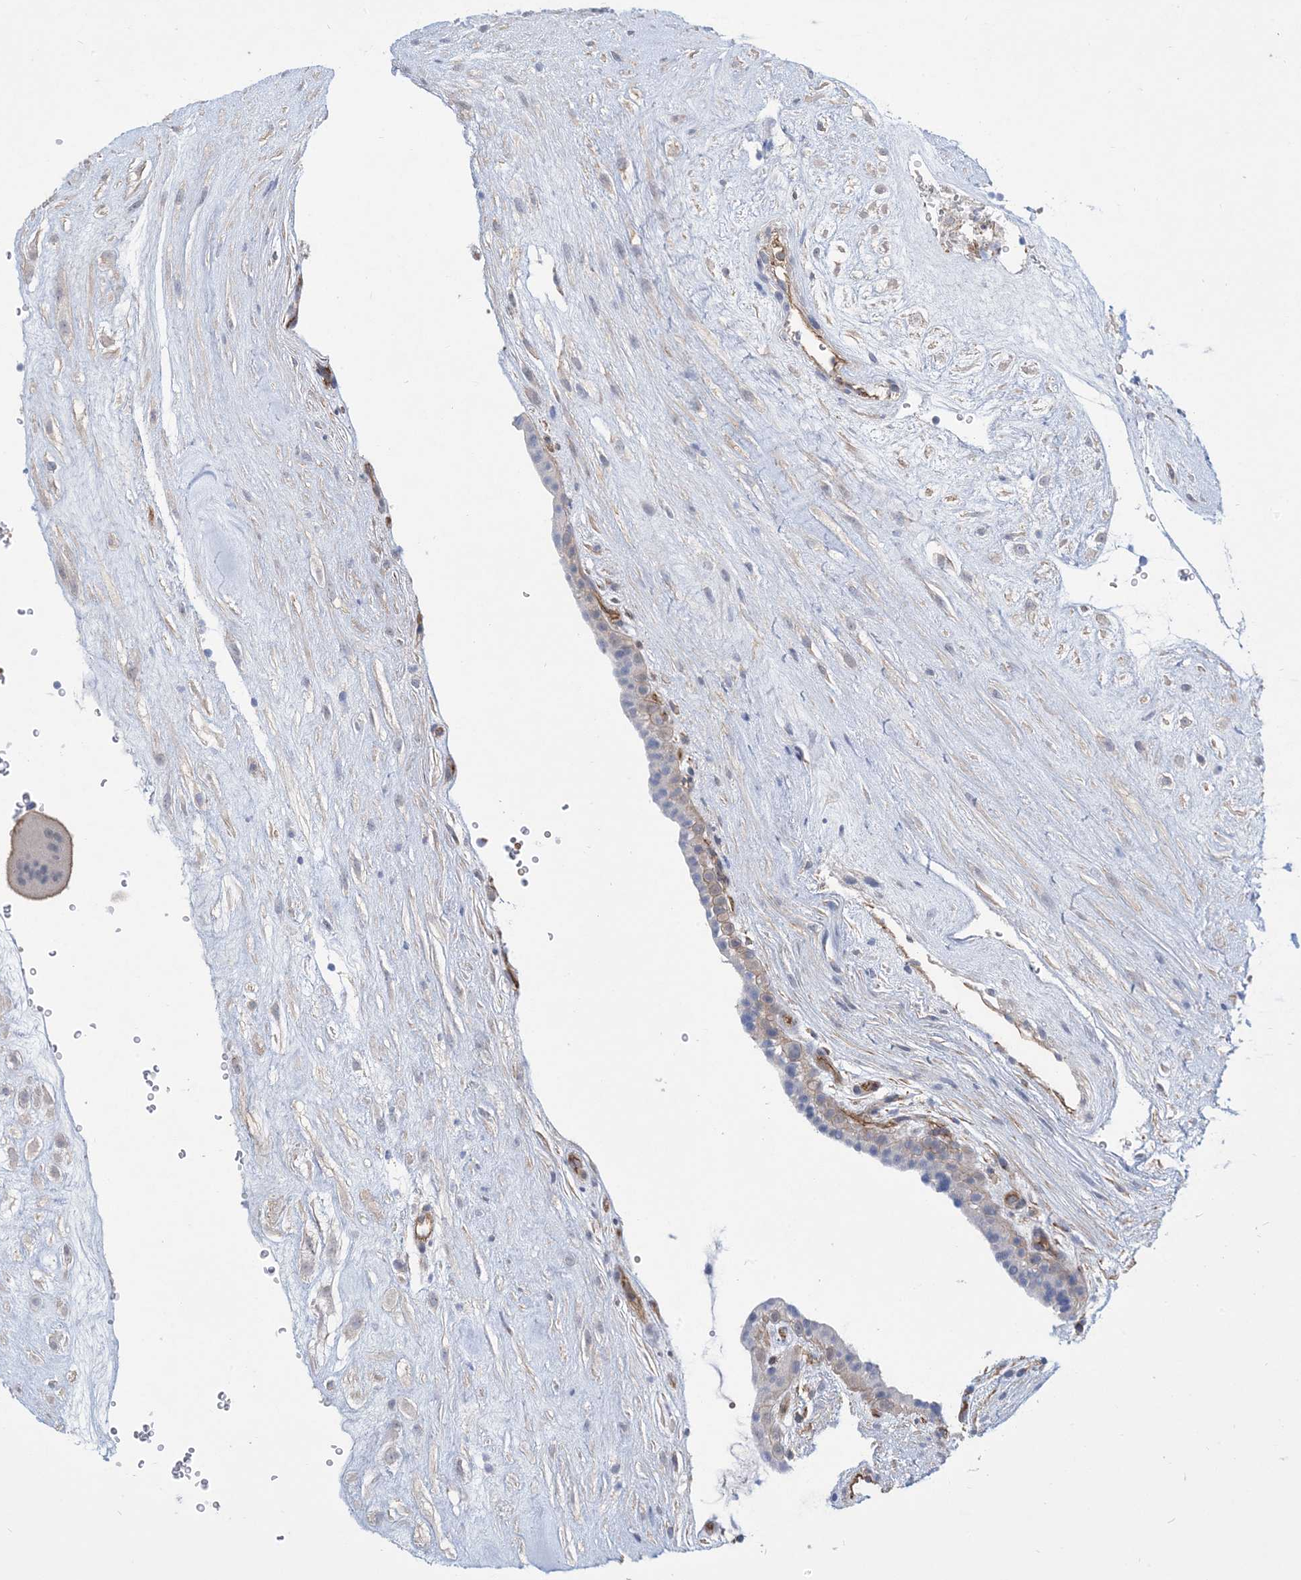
{"staining": {"intensity": "moderate", "quantity": ">75%", "location": "cytoplasmic/membranous"}, "tissue": "placenta", "cell_type": "Decidual cells", "image_type": "normal", "snomed": [{"axis": "morphology", "description": "Normal tissue, NOS"}, {"axis": "topography", "description": "Placenta"}], "caption": "An immunohistochemistry (IHC) micrograph of benign tissue is shown. Protein staining in brown labels moderate cytoplasmic/membranous positivity in placenta within decidual cells.", "gene": "AOC1", "patient": {"sex": "female", "age": 18}}